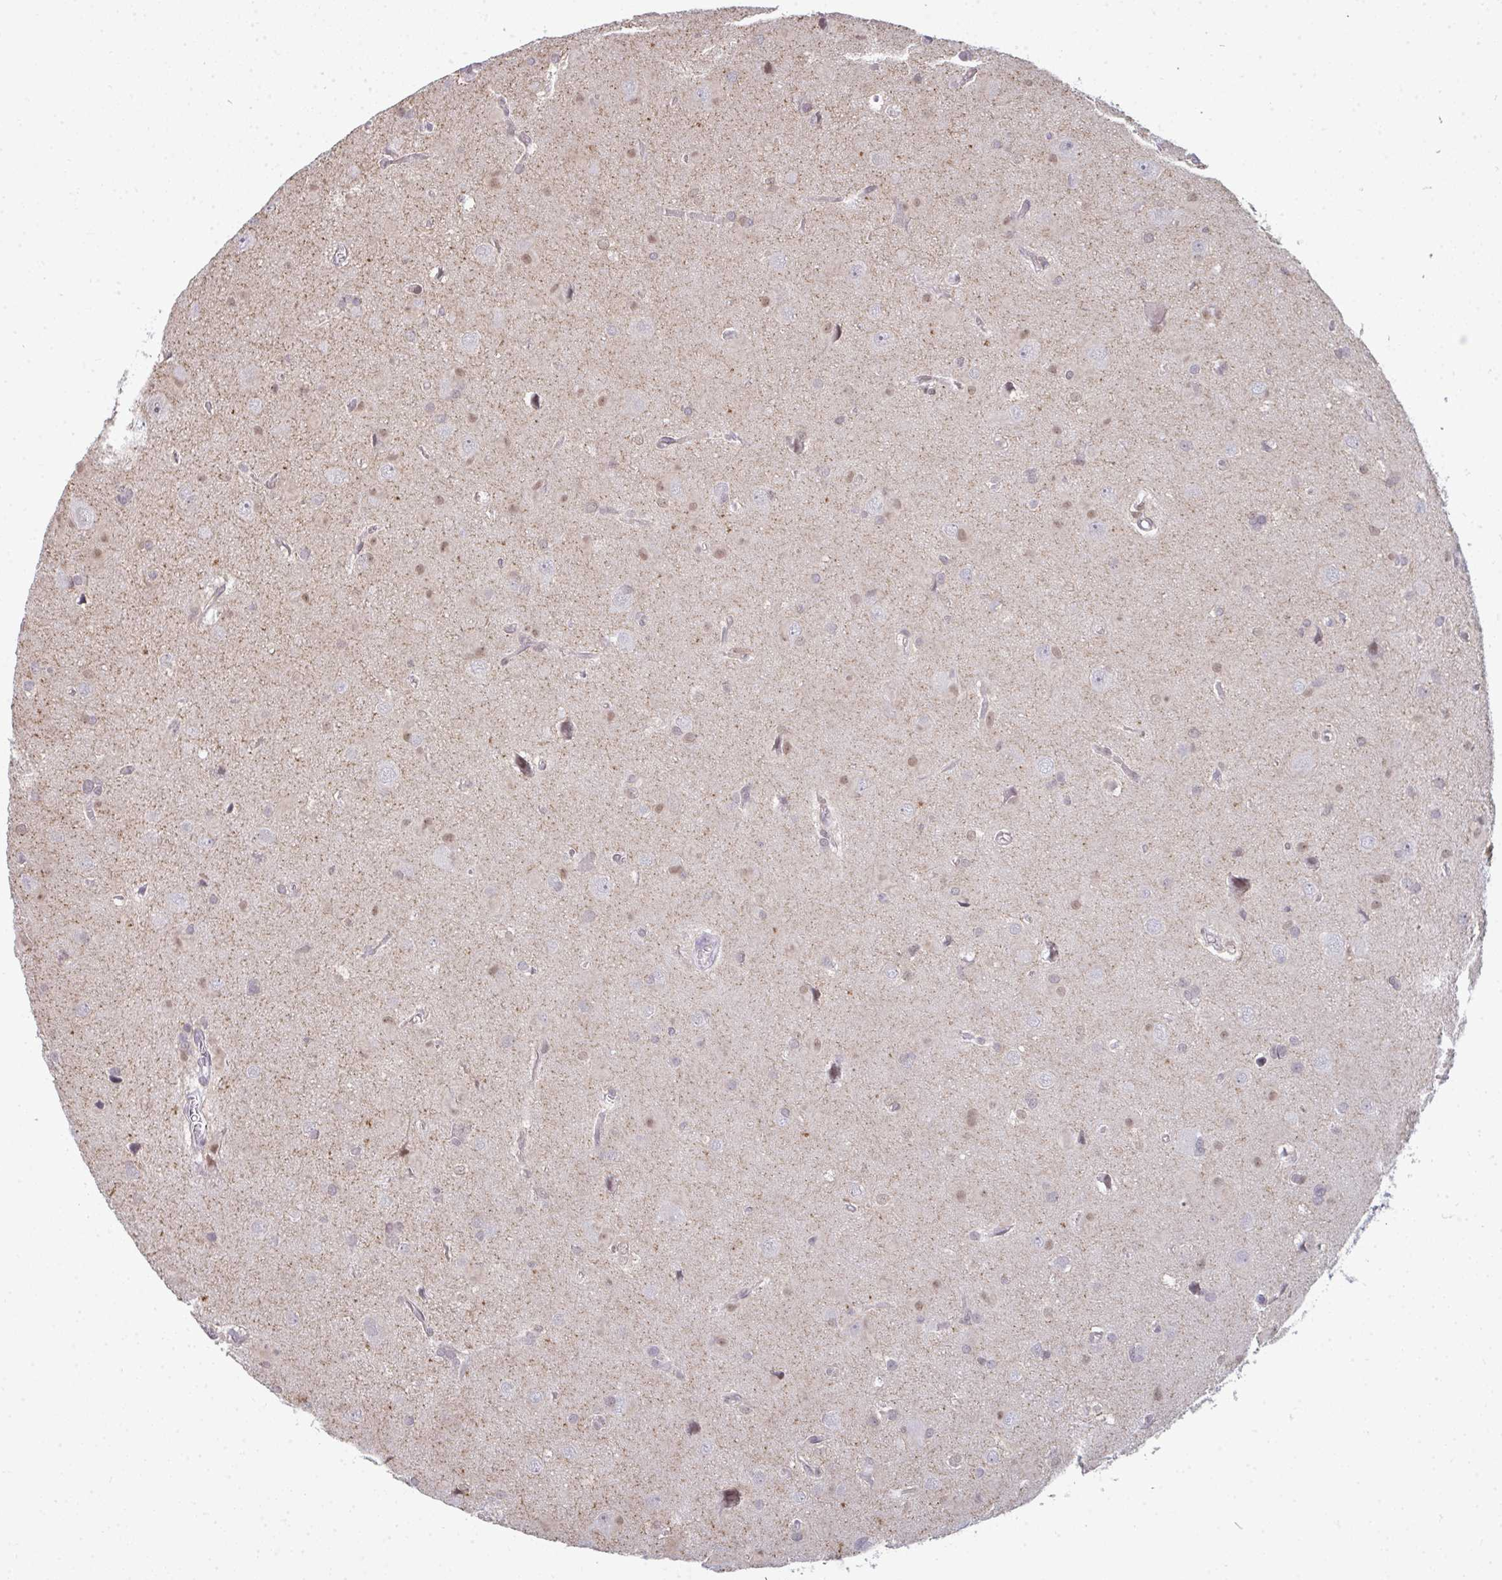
{"staining": {"intensity": "negative", "quantity": "none", "location": "none"}, "tissue": "glioma", "cell_type": "Tumor cells", "image_type": "cancer", "snomed": [{"axis": "morphology", "description": "Glioma, malignant, Low grade"}, {"axis": "topography", "description": "Brain"}], "caption": "DAB (3,3'-diaminobenzidine) immunohistochemical staining of glioma exhibits no significant staining in tumor cells.", "gene": "ATF1", "patient": {"sex": "male", "age": 58}}